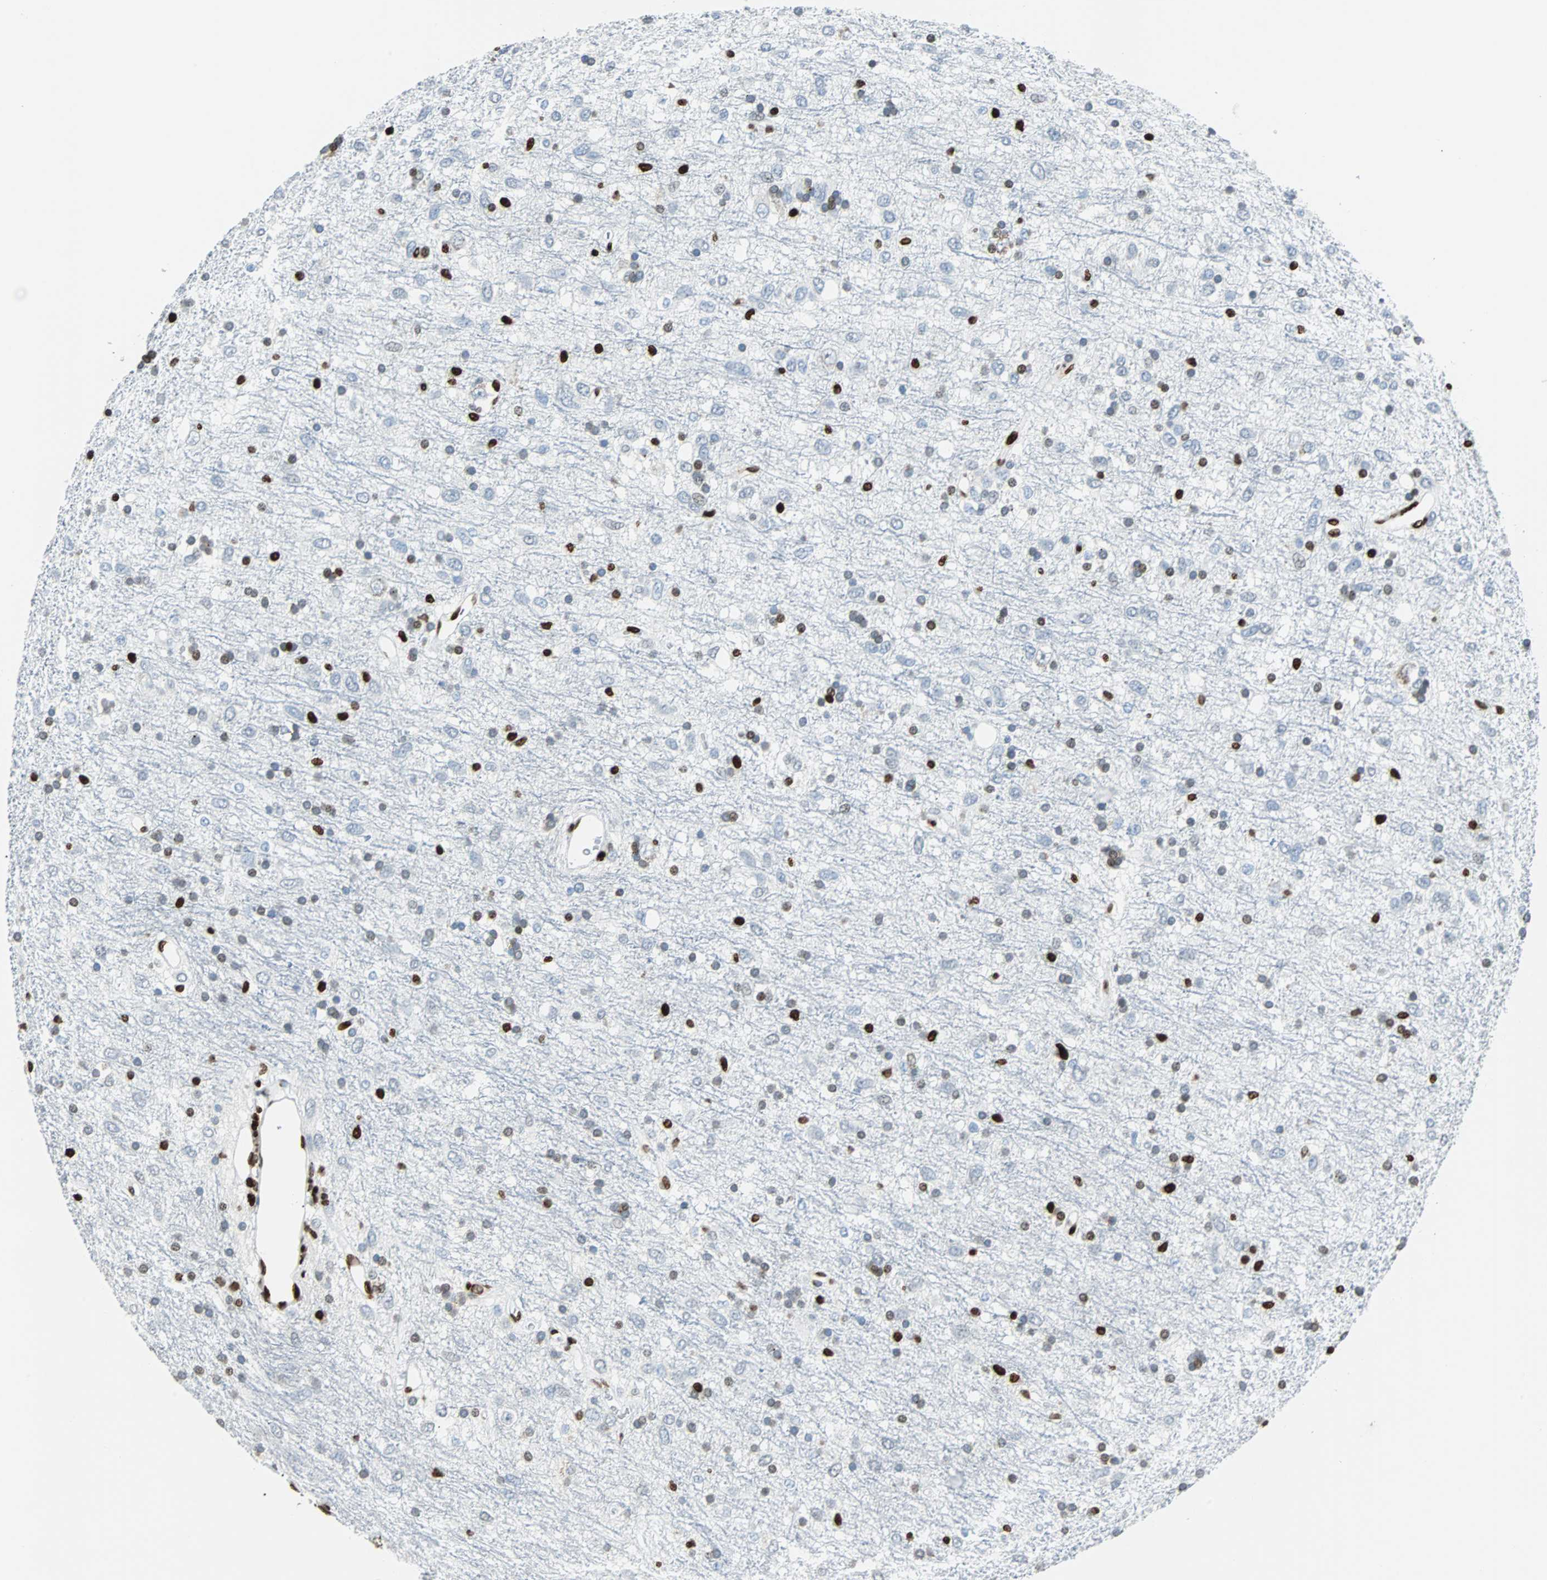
{"staining": {"intensity": "strong", "quantity": "<25%", "location": "nuclear"}, "tissue": "glioma", "cell_type": "Tumor cells", "image_type": "cancer", "snomed": [{"axis": "morphology", "description": "Glioma, malignant, Low grade"}, {"axis": "topography", "description": "Brain"}], "caption": "Tumor cells exhibit medium levels of strong nuclear positivity in approximately <25% of cells in human low-grade glioma (malignant). Using DAB (brown) and hematoxylin (blue) stains, captured at high magnification using brightfield microscopy.", "gene": "ZNF131", "patient": {"sex": "male", "age": 77}}